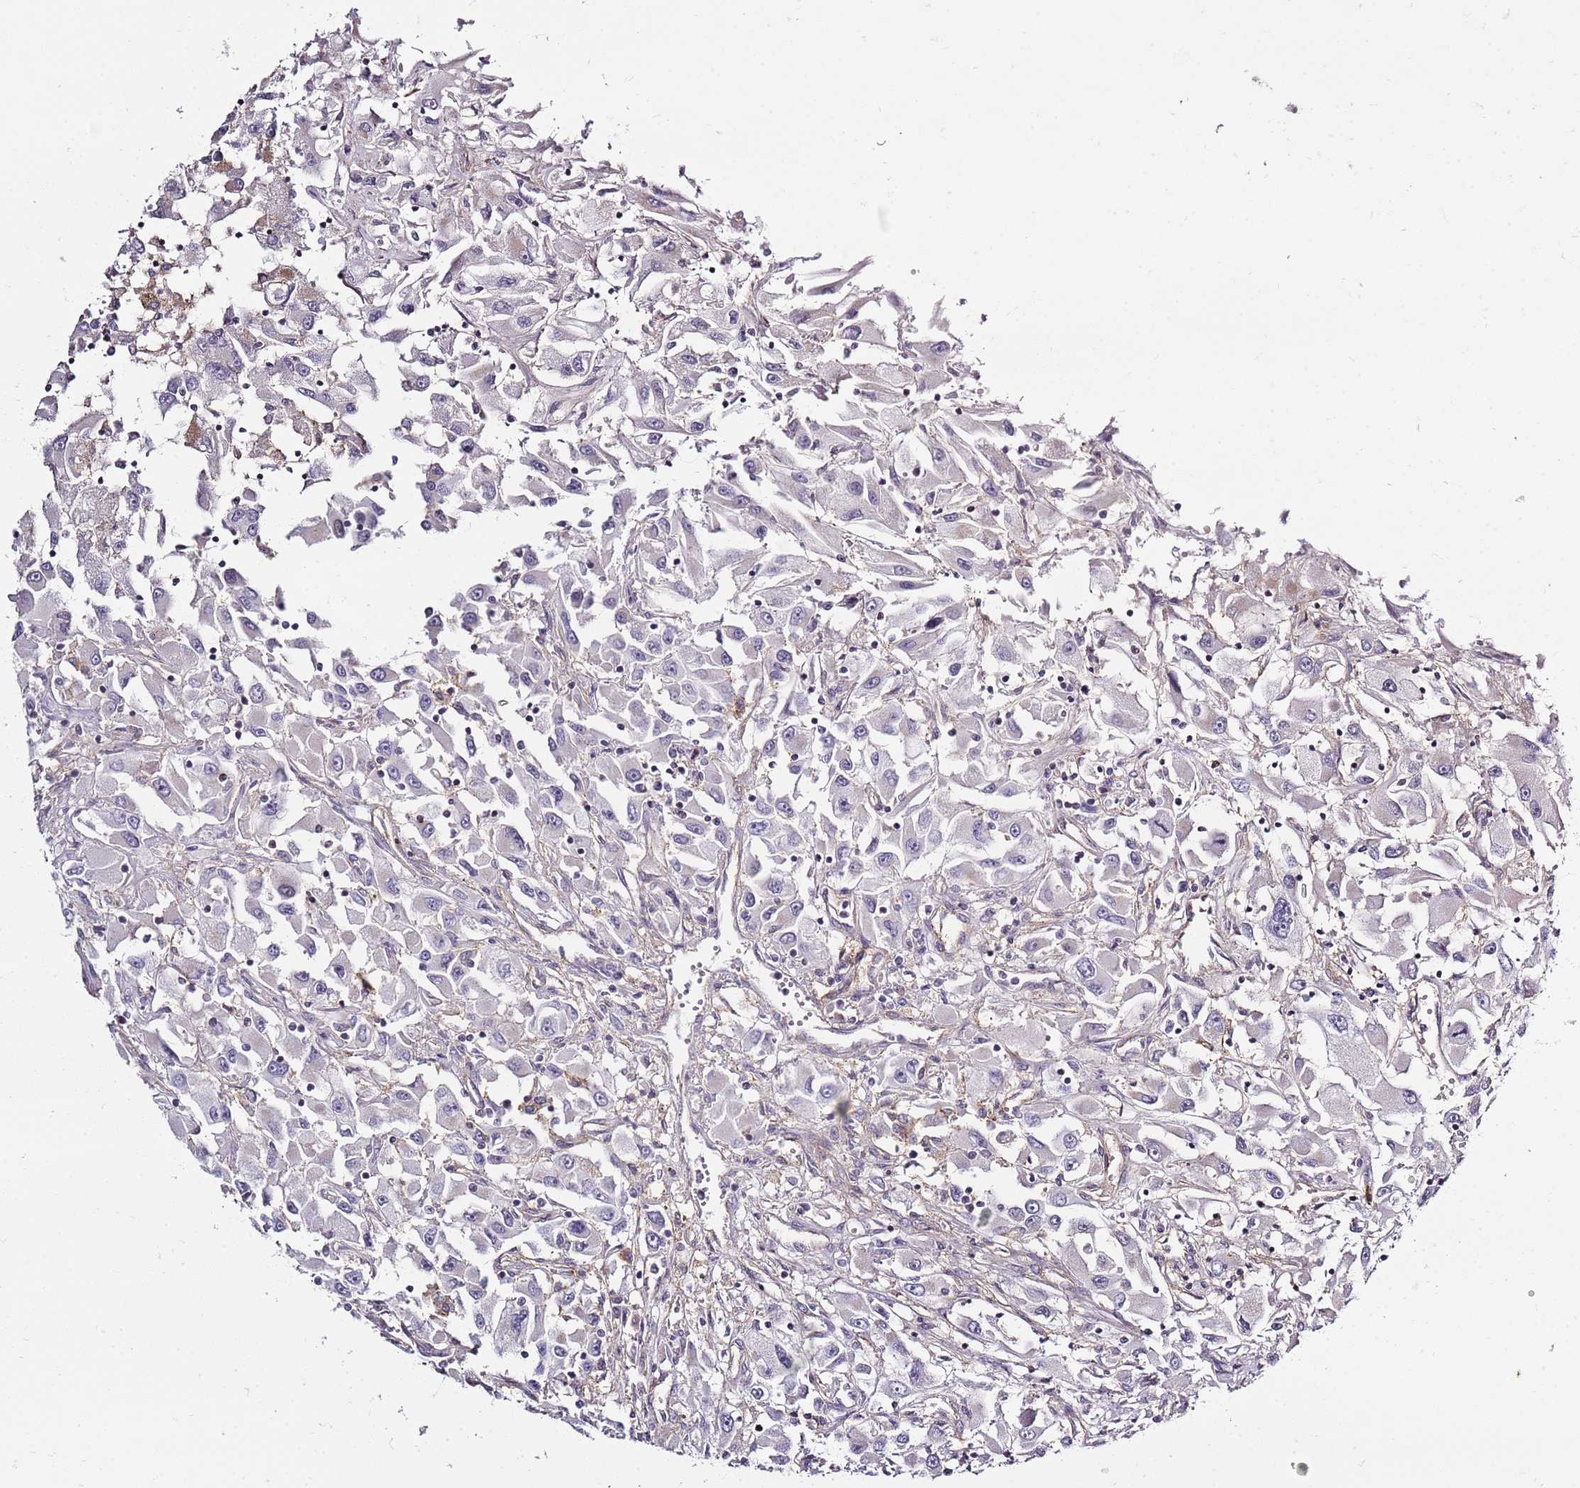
{"staining": {"intensity": "negative", "quantity": "none", "location": "none"}, "tissue": "renal cancer", "cell_type": "Tumor cells", "image_type": "cancer", "snomed": [{"axis": "morphology", "description": "Adenocarcinoma, NOS"}, {"axis": "topography", "description": "Kidney"}], "caption": "Immunohistochemical staining of human renal cancer shows no significant staining in tumor cells.", "gene": "SYNGR3", "patient": {"sex": "female", "age": 52}}